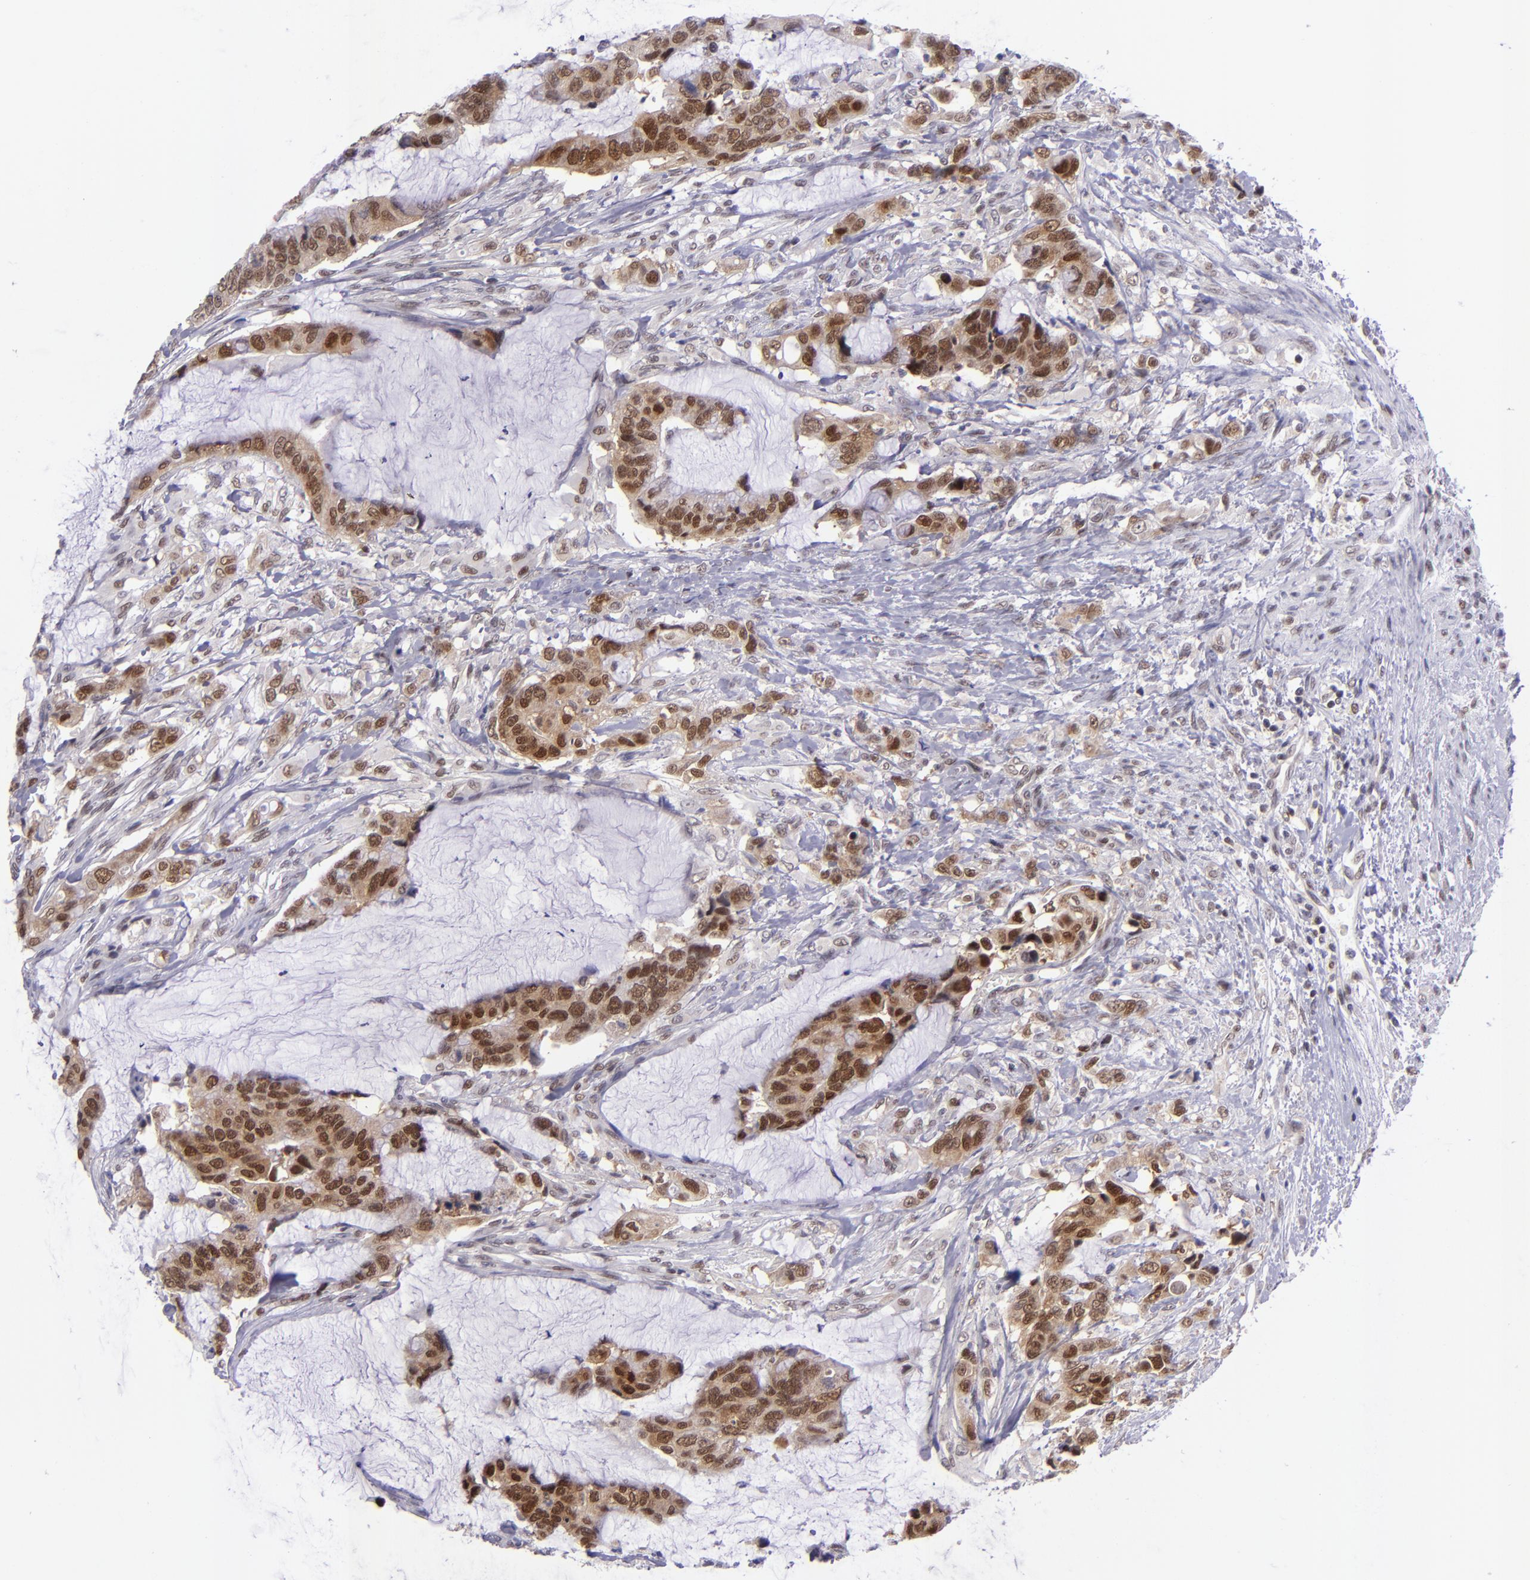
{"staining": {"intensity": "strong", "quantity": ">75%", "location": "cytoplasmic/membranous,nuclear"}, "tissue": "colorectal cancer", "cell_type": "Tumor cells", "image_type": "cancer", "snomed": [{"axis": "morphology", "description": "Adenocarcinoma, NOS"}, {"axis": "topography", "description": "Rectum"}], "caption": "This is a photomicrograph of immunohistochemistry staining of colorectal adenocarcinoma, which shows strong positivity in the cytoplasmic/membranous and nuclear of tumor cells.", "gene": "BAG1", "patient": {"sex": "female", "age": 59}}